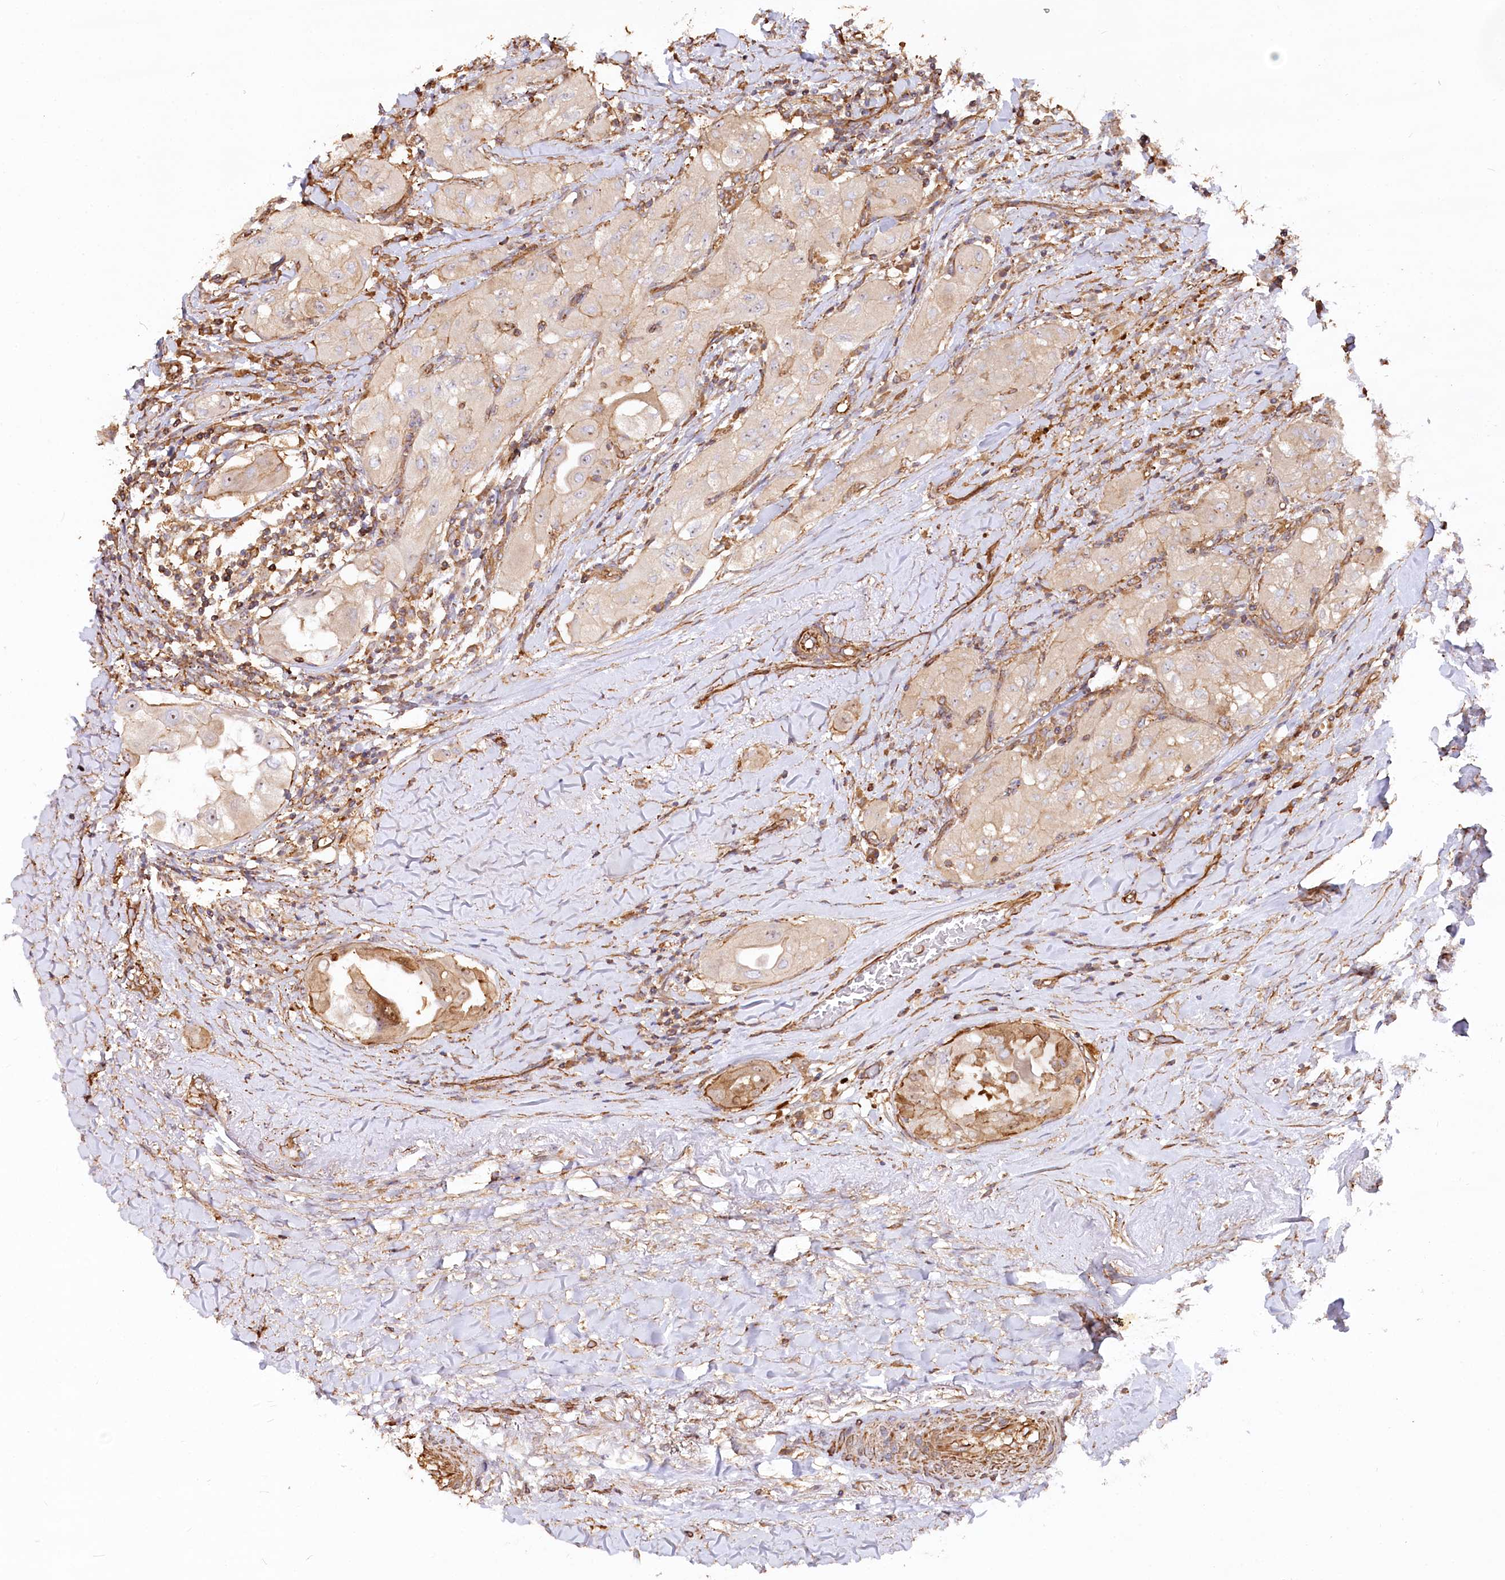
{"staining": {"intensity": "moderate", "quantity": "<25%", "location": "cytoplasmic/membranous"}, "tissue": "thyroid cancer", "cell_type": "Tumor cells", "image_type": "cancer", "snomed": [{"axis": "morphology", "description": "Papillary adenocarcinoma, NOS"}, {"axis": "topography", "description": "Thyroid gland"}], "caption": "Human thyroid cancer stained with a brown dye demonstrates moderate cytoplasmic/membranous positive expression in approximately <25% of tumor cells.", "gene": "WDR36", "patient": {"sex": "female", "age": 59}}